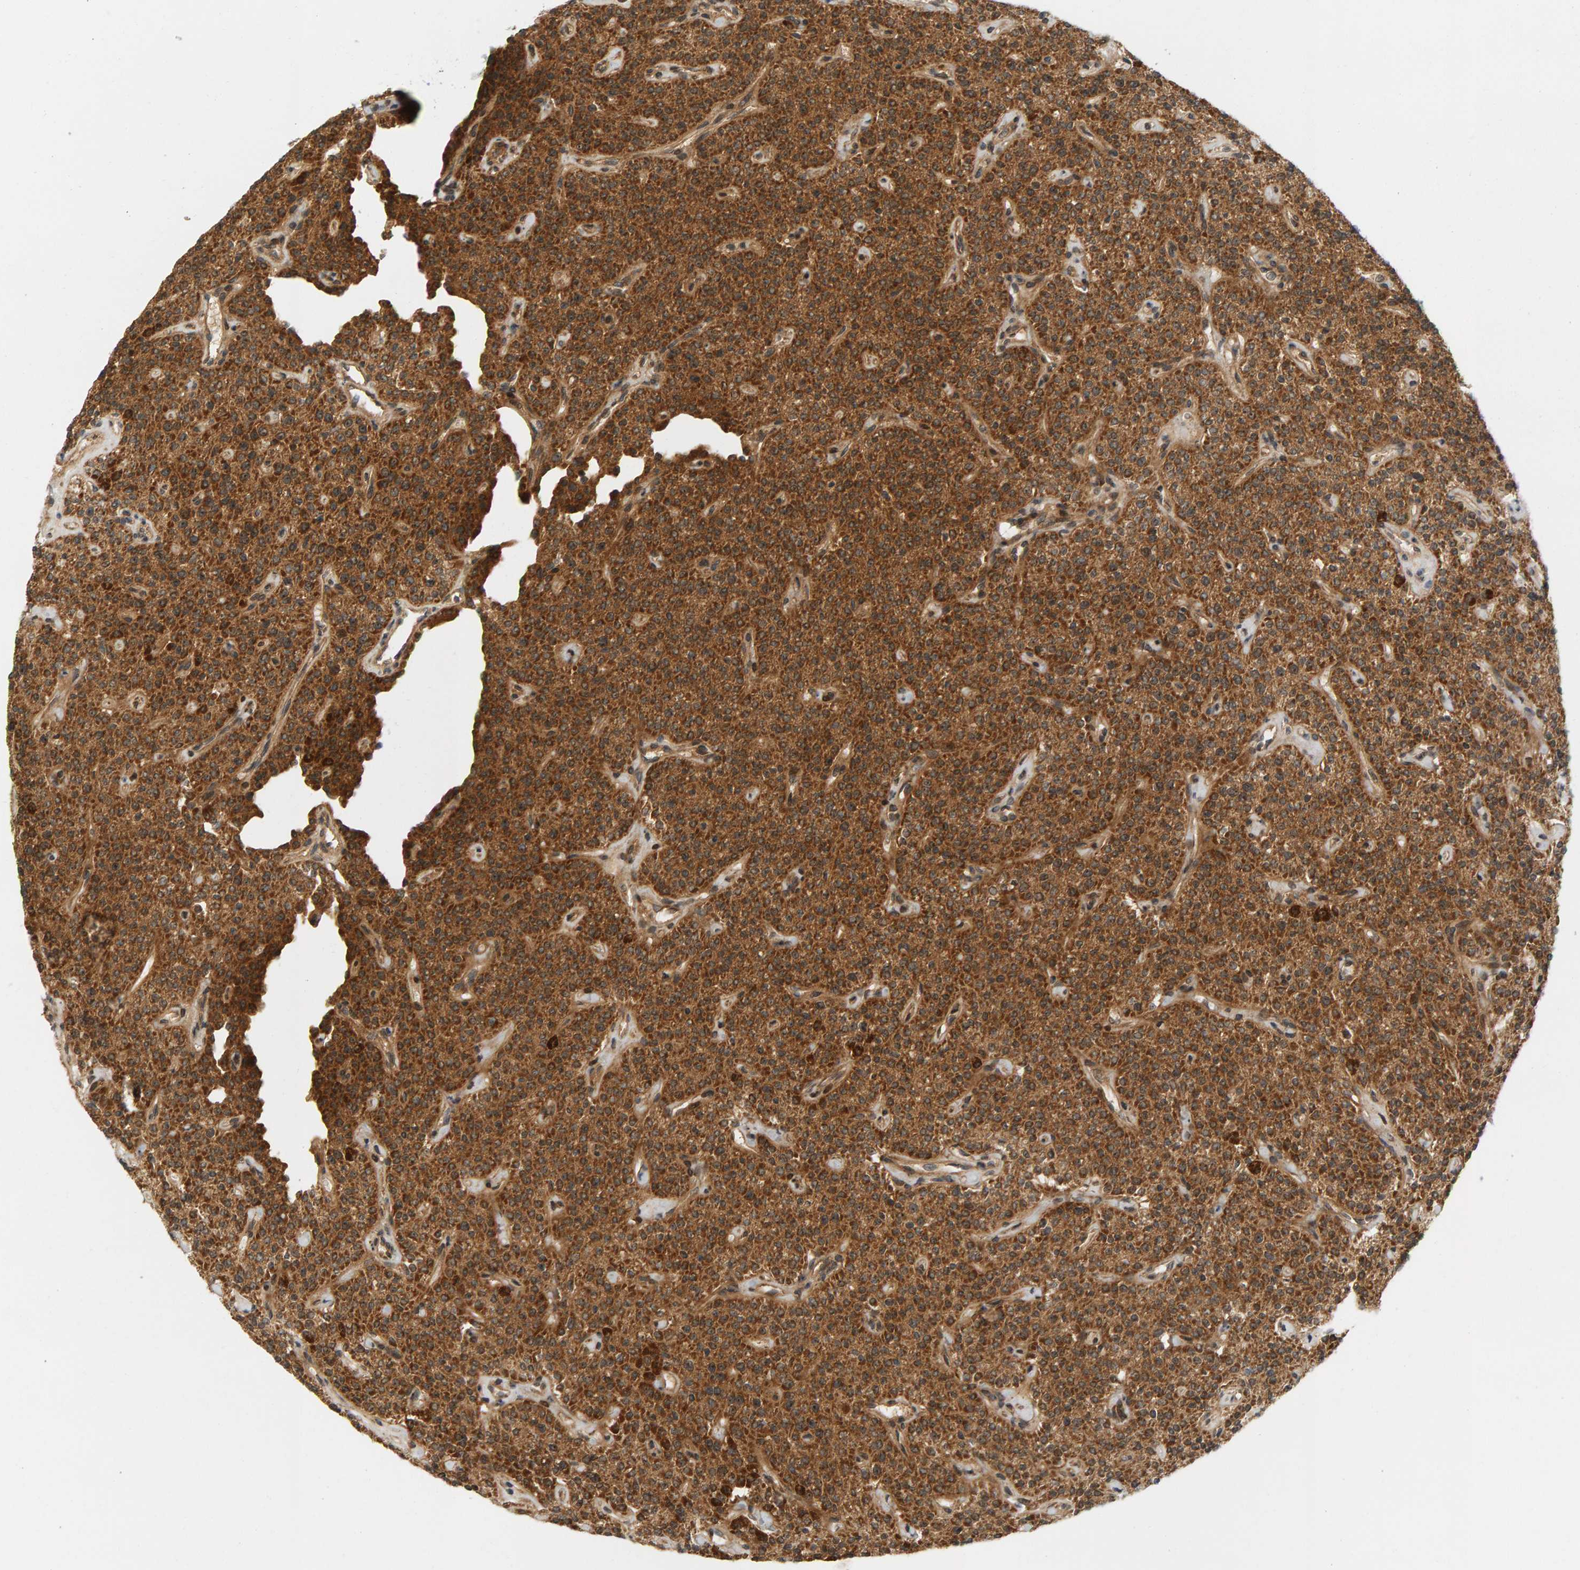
{"staining": {"intensity": "moderate", "quantity": ">75%", "location": "cytoplasmic/membranous"}, "tissue": "parathyroid gland", "cell_type": "Glandular cells", "image_type": "normal", "snomed": [{"axis": "morphology", "description": "Normal tissue, NOS"}, {"axis": "topography", "description": "Parathyroid gland"}], "caption": "Human parathyroid gland stained with a brown dye exhibits moderate cytoplasmic/membranous positive positivity in about >75% of glandular cells.", "gene": "BAHCC1", "patient": {"sex": "male", "age": 46}}